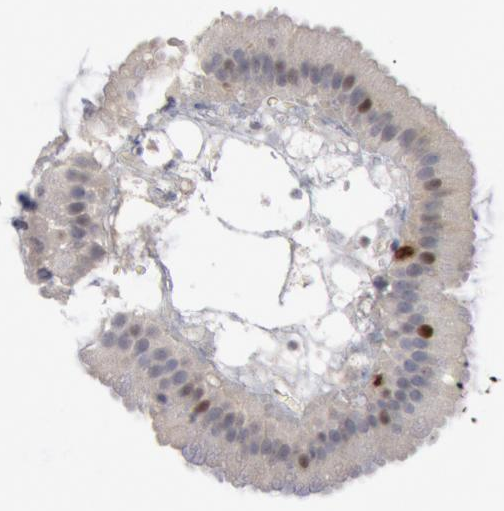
{"staining": {"intensity": "negative", "quantity": "none", "location": "none"}, "tissue": "gallbladder", "cell_type": "Glandular cells", "image_type": "normal", "snomed": [{"axis": "morphology", "description": "Normal tissue, NOS"}, {"axis": "topography", "description": "Gallbladder"}], "caption": "Immunohistochemistry (IHC) image of normal gallbladder stained for a protein (brown), which demonstrates no expression in glandular cells.", "gene": "WDHD1", "patient": {"sex": "female", "age": 63}}